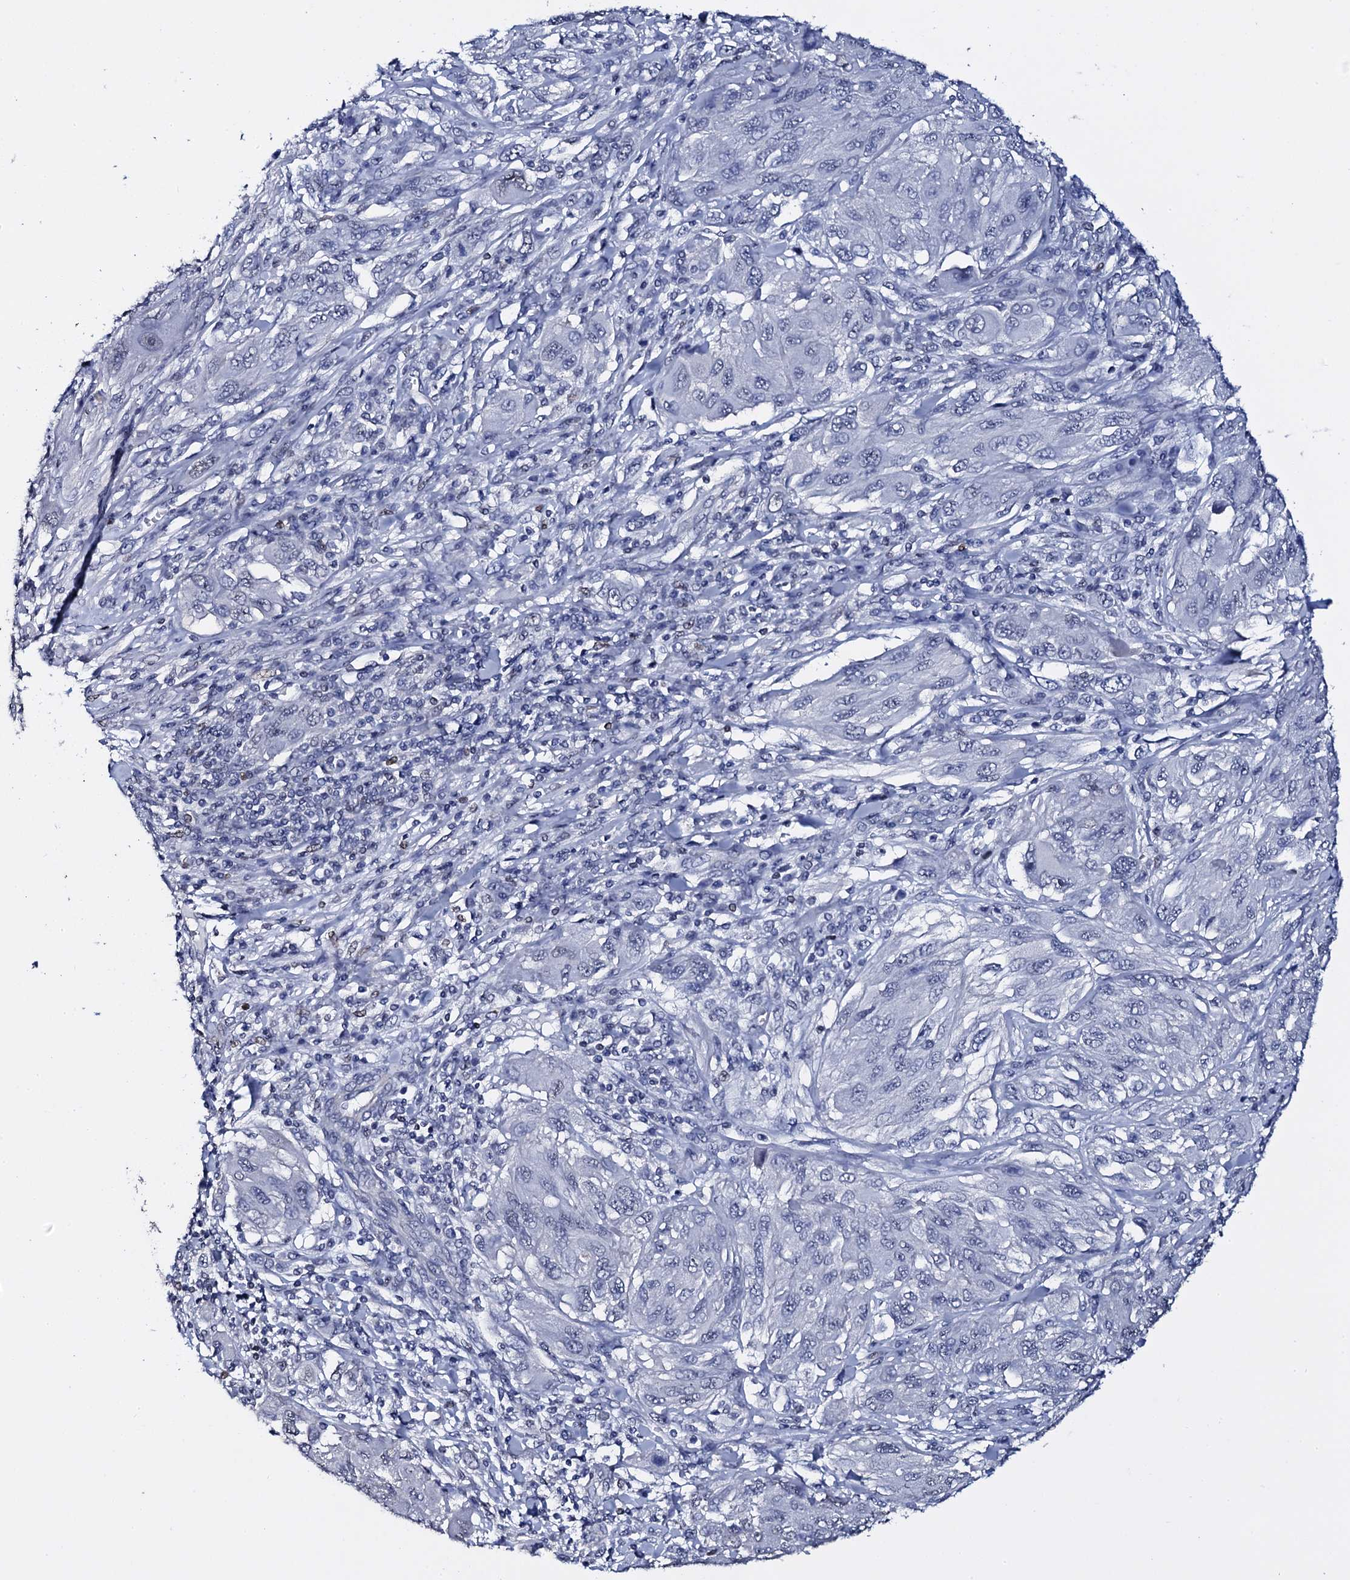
{"staining": {"intensity": "negative", "quantity": "none", "location": "none"}, "tissue": "melanoma", "cell_type": "Tumor cells", "image_type": "cancer", "snomed": [{"axis": "morphology", "description": "Malignant melanoma, NOS"}, {"axis": "topography", "description": "Skin"}], "caption": "IHC histopathology image of melanoma stained for a protein (brown), which shows no staining in tumor cells.", "gene": "NPM2", "patient": {"sex": "female", "age": 91}}